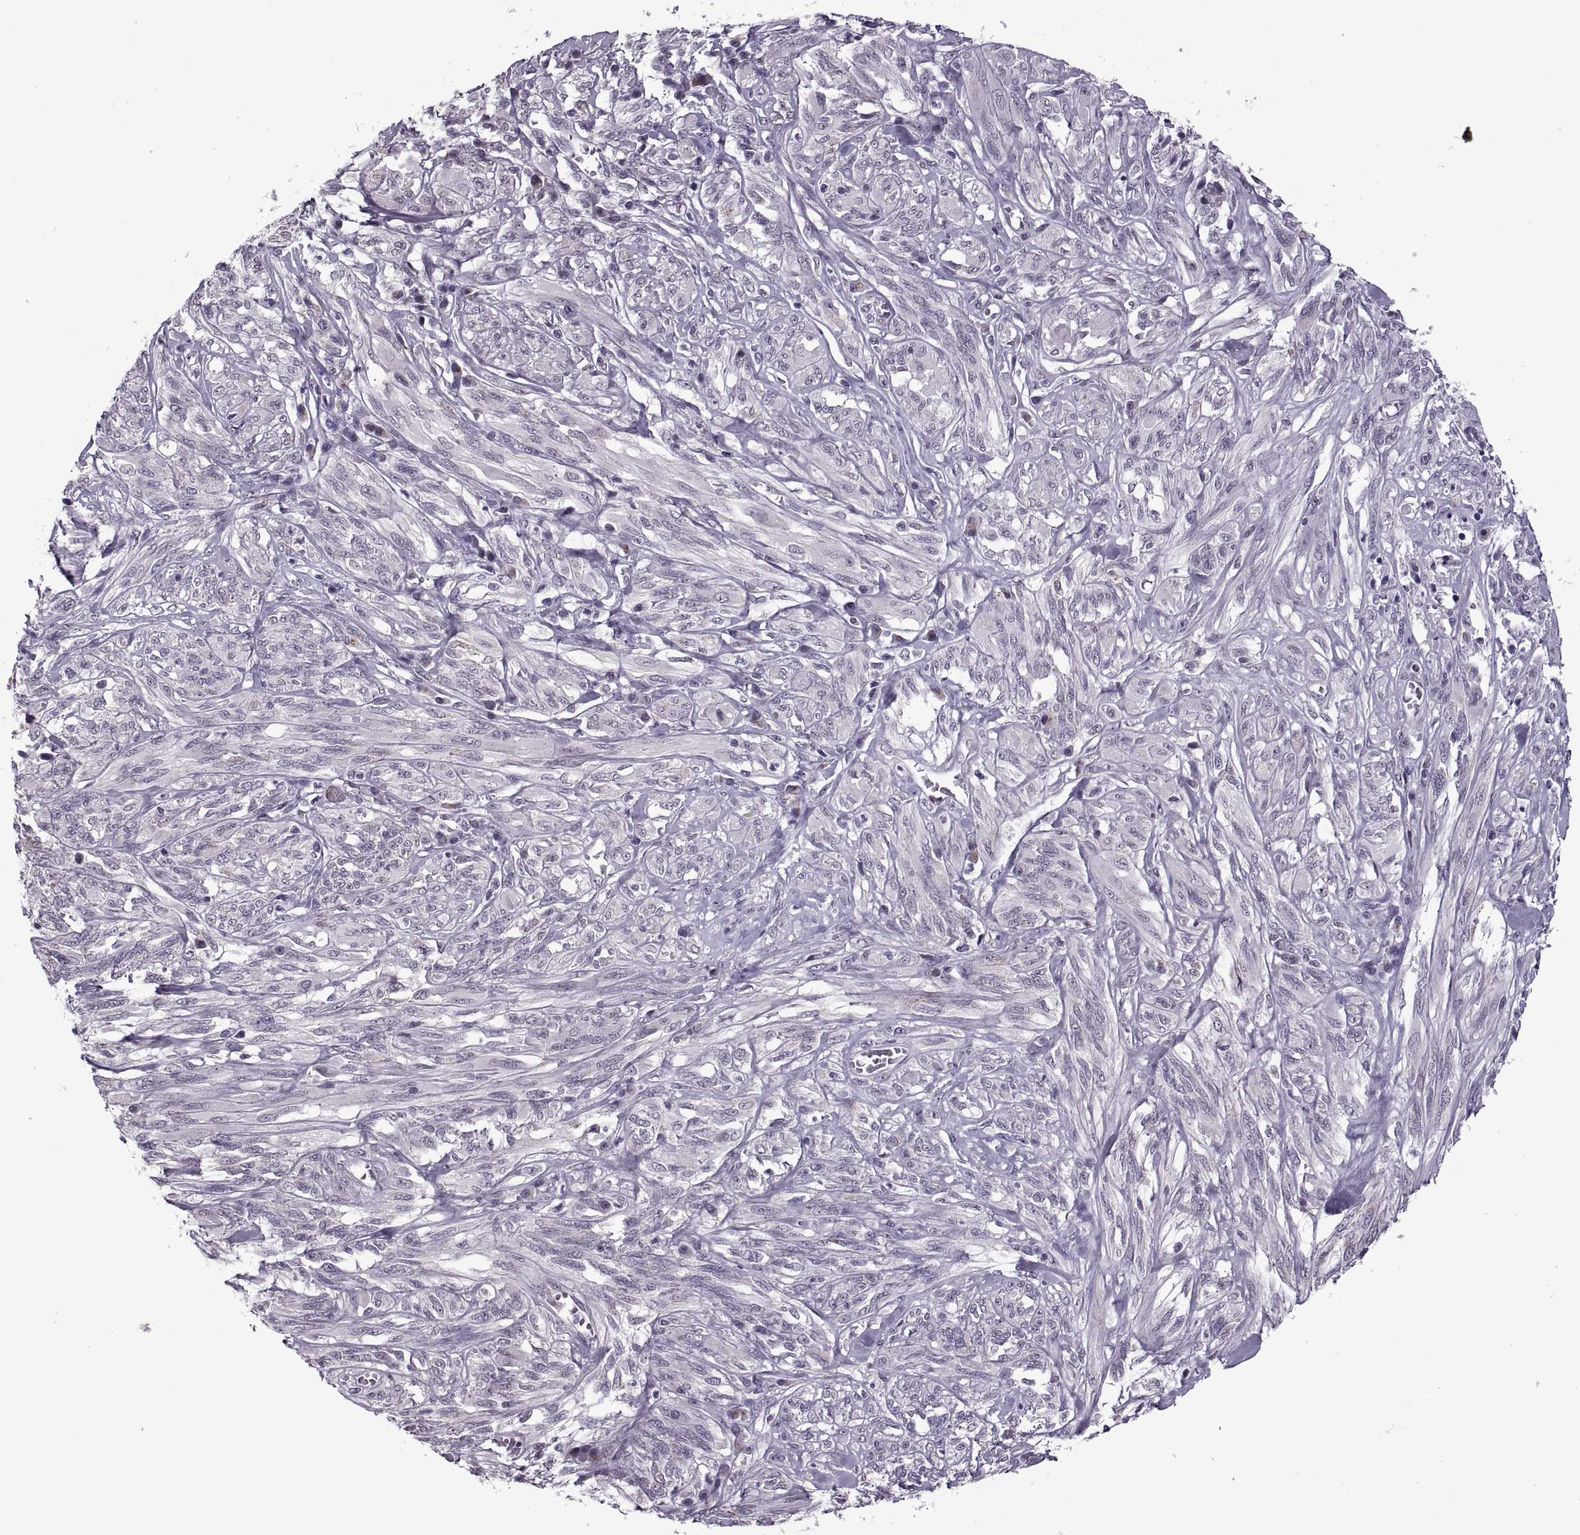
{"staining": {"intensity": "negative", "quantity": "none", "location": "none"}, "tissue": "melanoma", "cell_type": "Tumor cells", "image_type": "cancer", "snomed": [{"axis": "morphology", "description": "Malignant melanoma, NOS"}, {"axis": "topography", "description": "Skin"}], "caption": "This photomicrograph is of melanoma stained with IHC to label a protein in brown with the nuclei are counter-stained blue. There is no staining in tumor cells.", "gene": "PRSS37", "patient": {"sex": "female", "age": 91}}